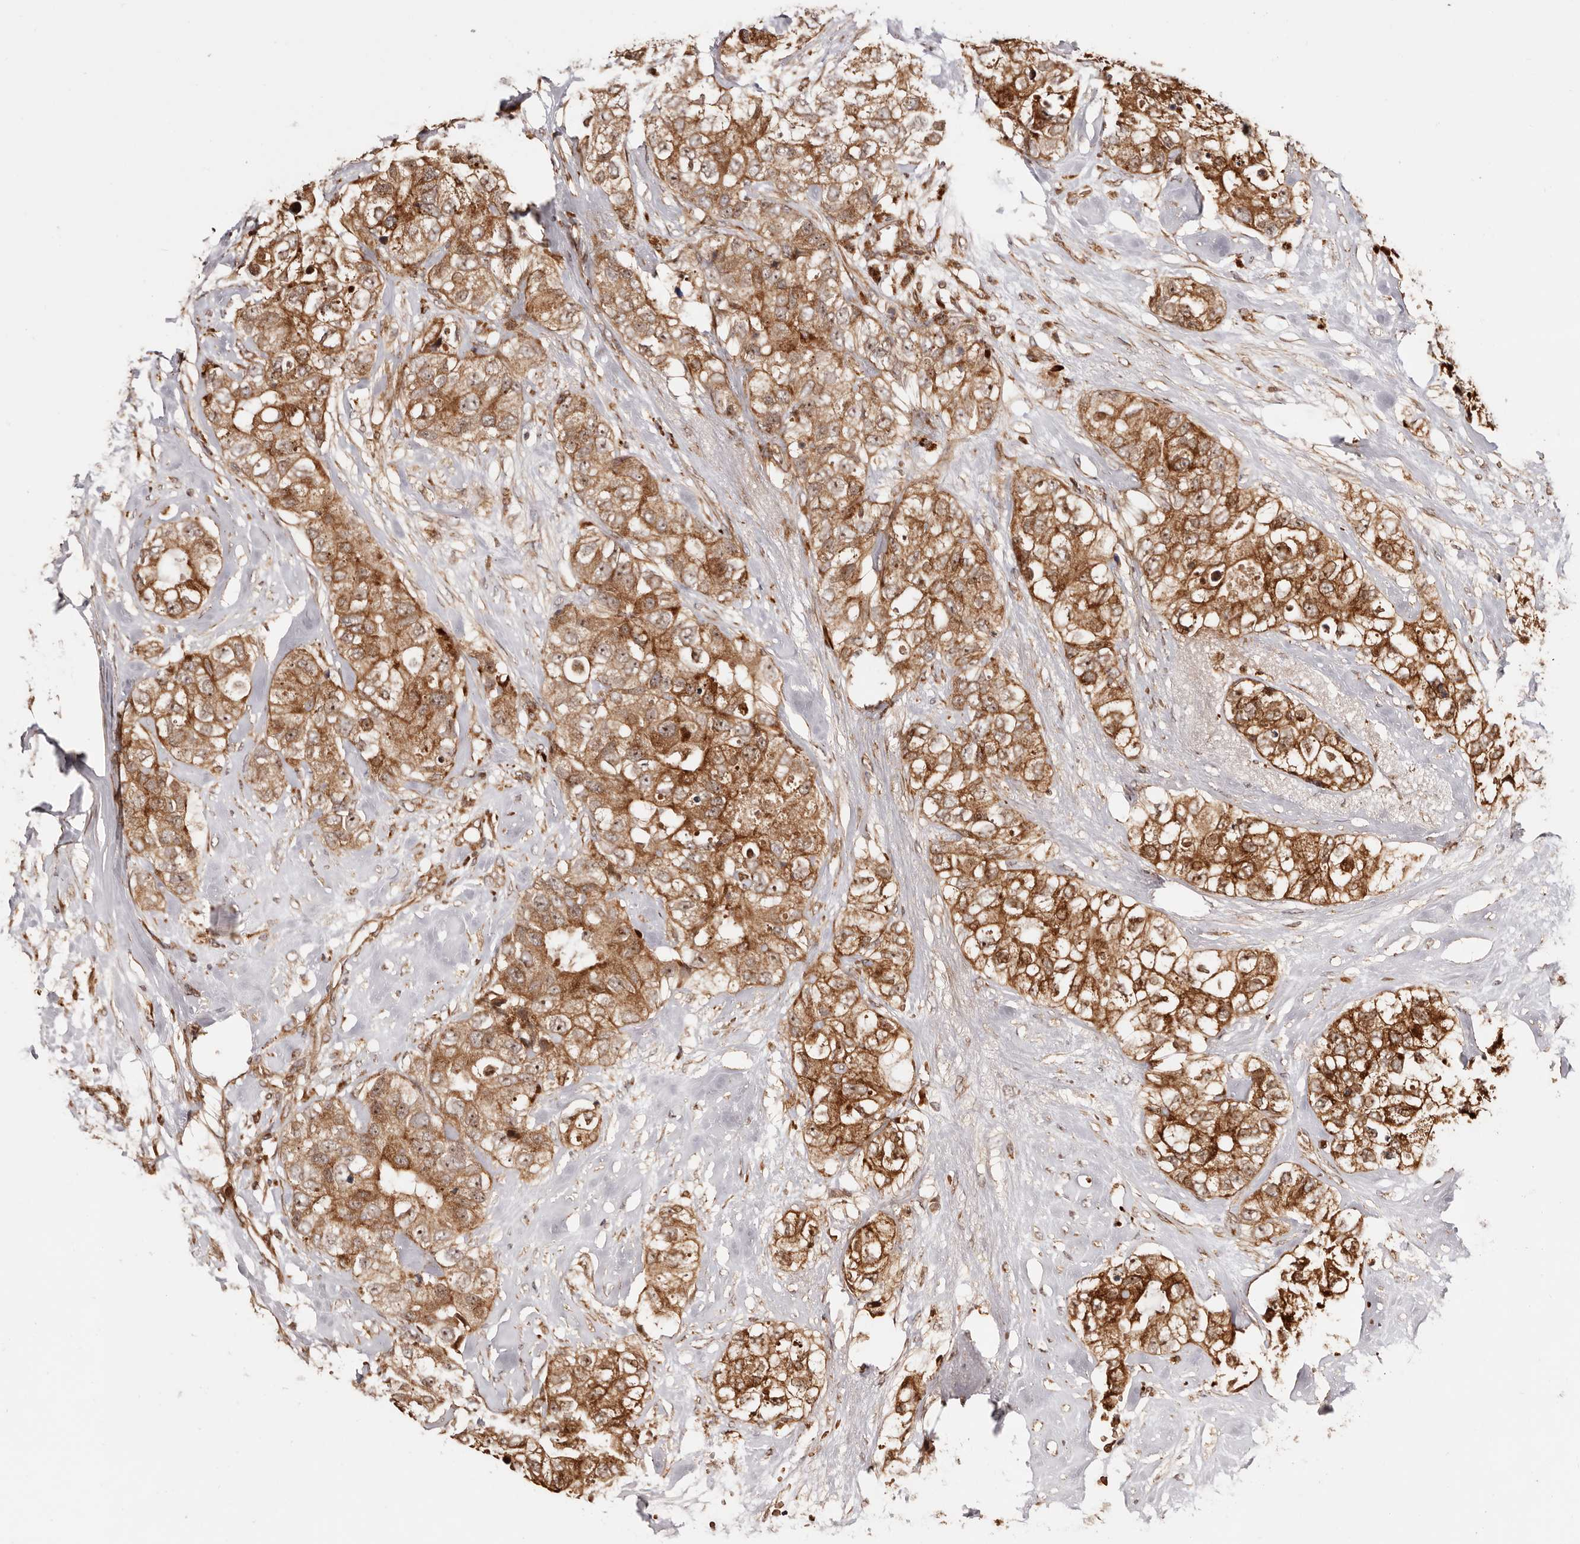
{"staining": {"intensity": "strong", "quantity": ">75%", "location": "cytoplasmic/membranous,nuclear"}, "tissue": "breast cancer", "cell_type": "Tumor cells", "image_type": "cancer", "snomed": [{"axis": "morphology", "description": "Duct carcinoma"}, {"axis": "topography", "description": "Breast"}], "caption": "A high-resolution photomicrograph shows immunohistochemistry (IHC) staining of breast intraductal carcinoma, which displays strong cytoplasmic/membranous and nuclear staining in about >75% of tumor cells. The staining was performed using DAB to visualize the protein expression in brown, while the nuclei were stained in blue with hematoxylin (Magnification: 20x).", "gene": "PTPN22", "patient": {"sex": "female", "age": 62}}